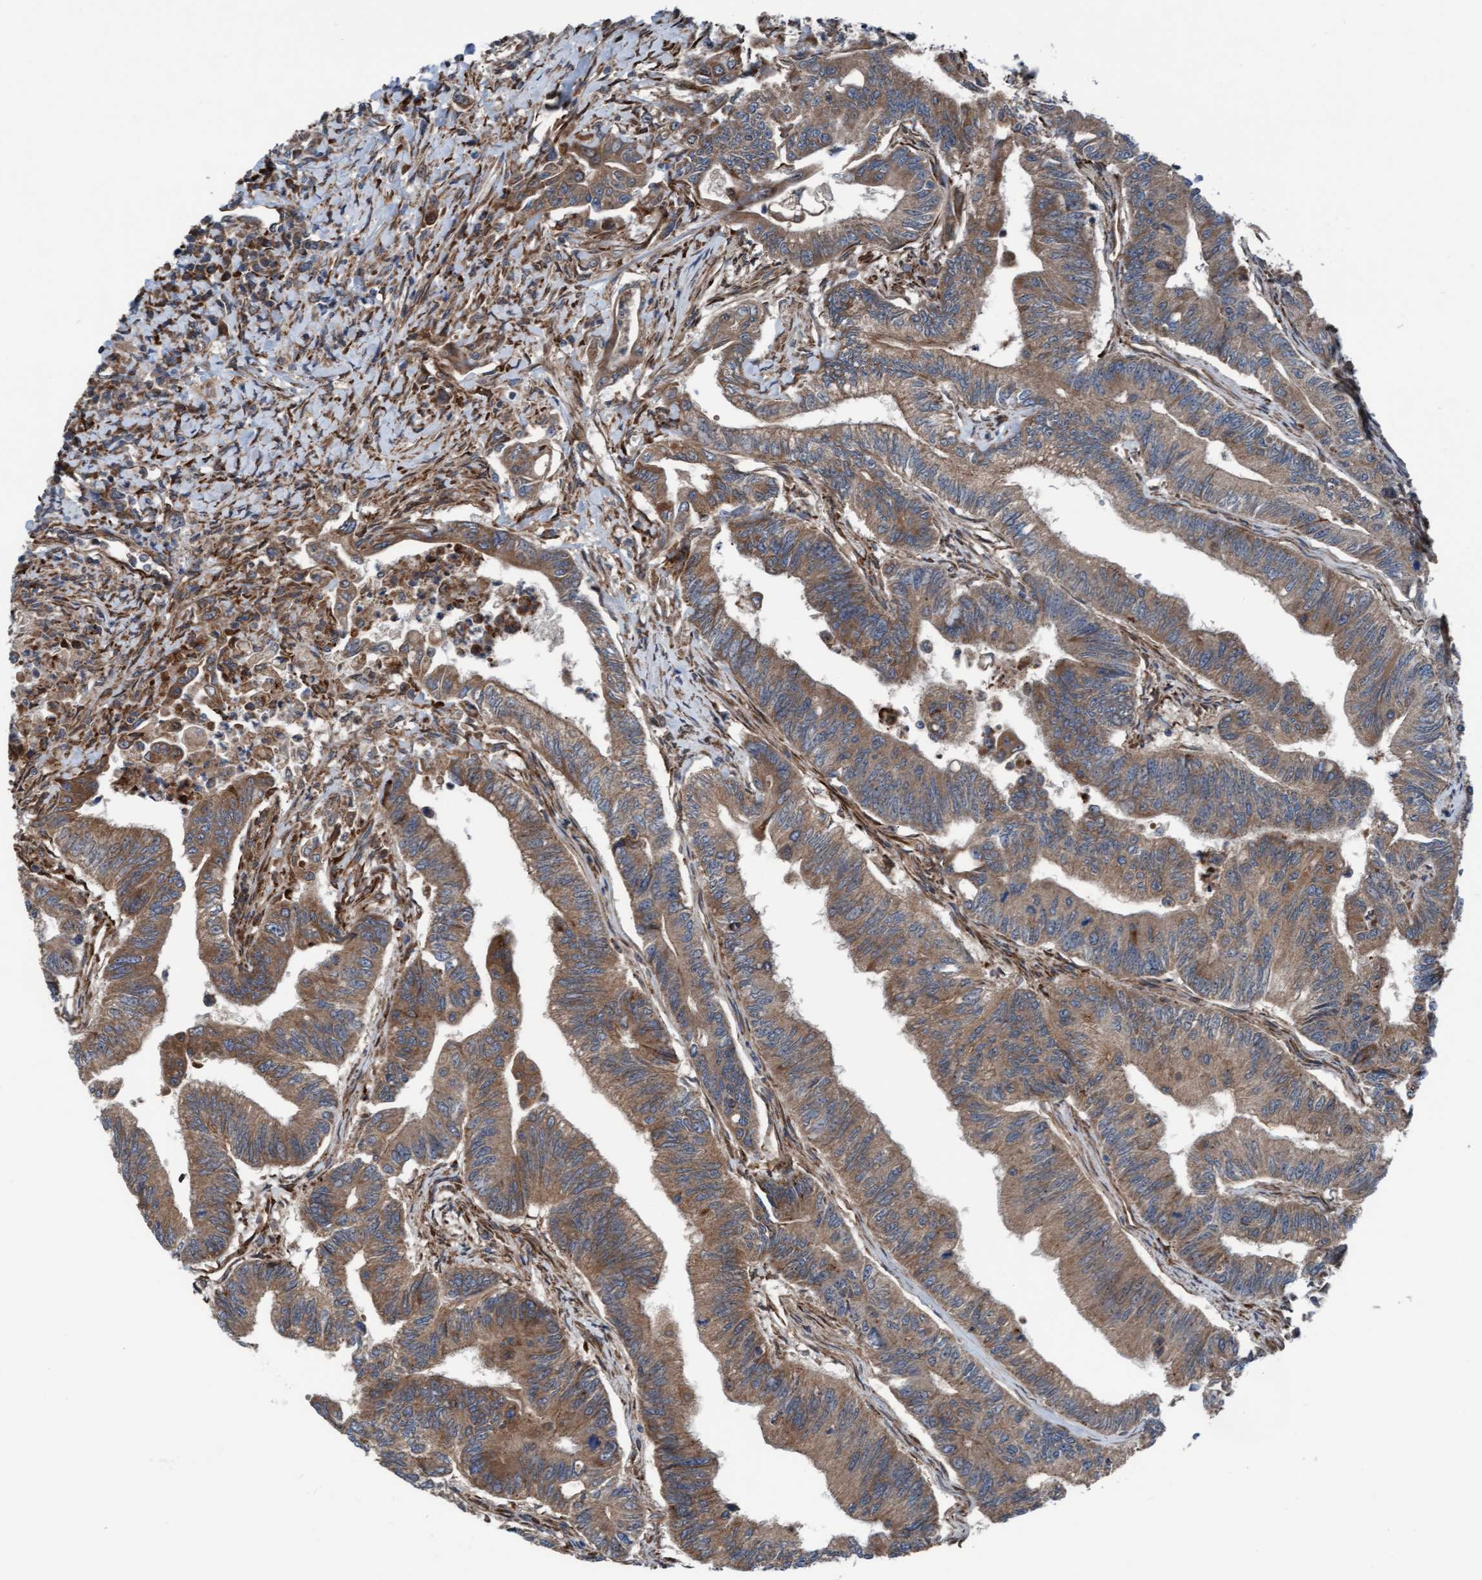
{"staining": {"intensity": "moderate", "quantity": ">75%", "location": "cytoplasmic/membranous"}, "tissue": "colorectal cancer", "cell_type": "Tumor cells", "image_type": "cancer", "snomed": [{"axis": "morphology", "description": "Adenoma, NOS"}, {"axis": "morphology", "description": "Adenocarcinoma, NOS"}, {"axis": "topography", "description": "Colon"}], "caption": "A brown stain labels moderate cytoplasmic/membranous expression of a protein in colorectal cancer tumor cells.", "gene": "RAP1GAP2", "patient": {"sex": "male", "age": 79}}